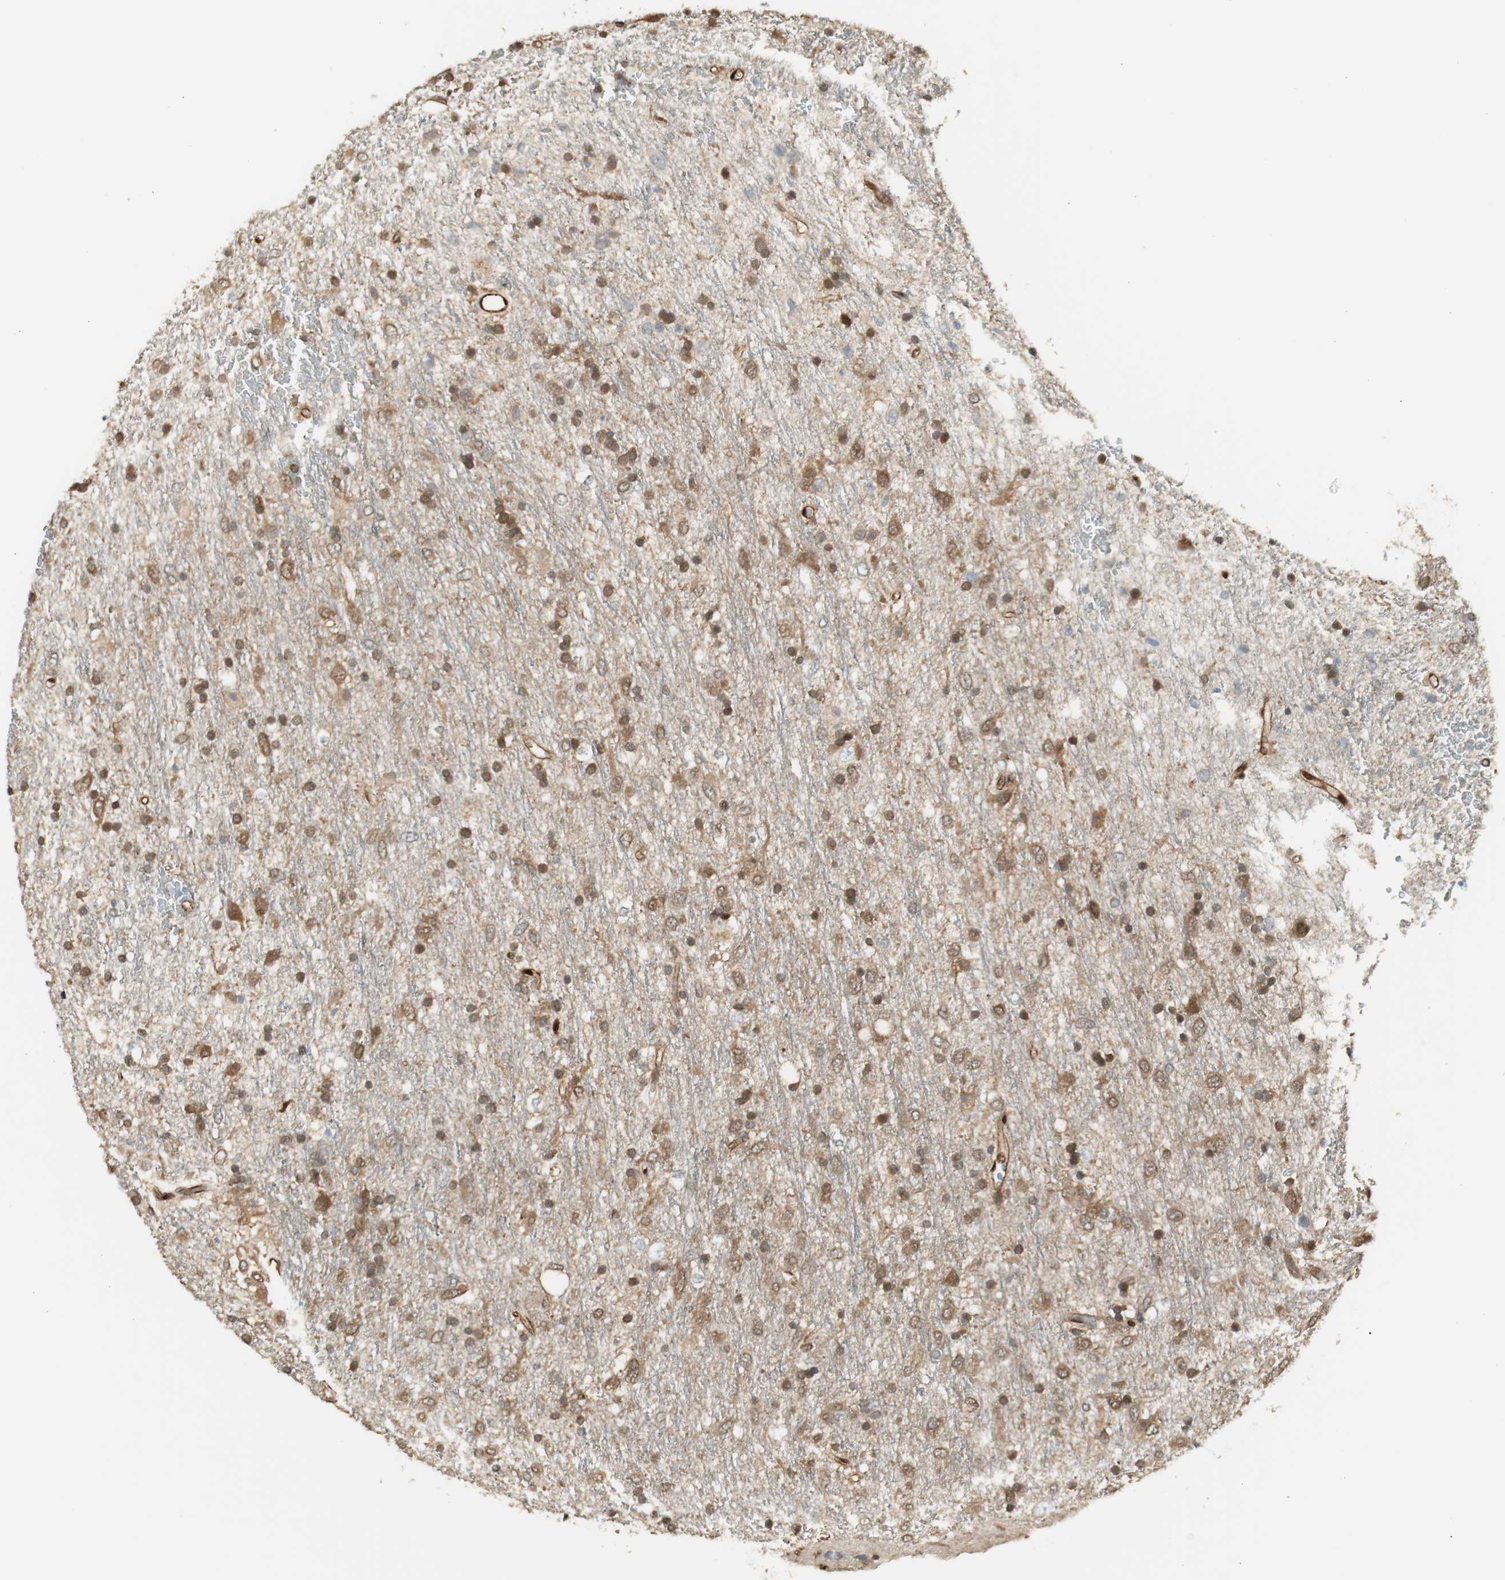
{"staining": {"intensity": "moderate", "quantity": ">75%", "location": "cytoplasmic/membranous,nuclear"}, "tissue": "glioma", "cell_type": "Tumor cells", "image_type": "cancer", "snomed": [{"axis": "morphology", "description": "Glioma, malignant, Low grade"}, {"axis": "topography", "description": "Brain"}], "caption": "Malignant glioma (low-grade) stained with a protein marker shows moderate staining in tumor cells.", "gene": "SERPINB6", "patient": {"sex": "male", "age": 77}}